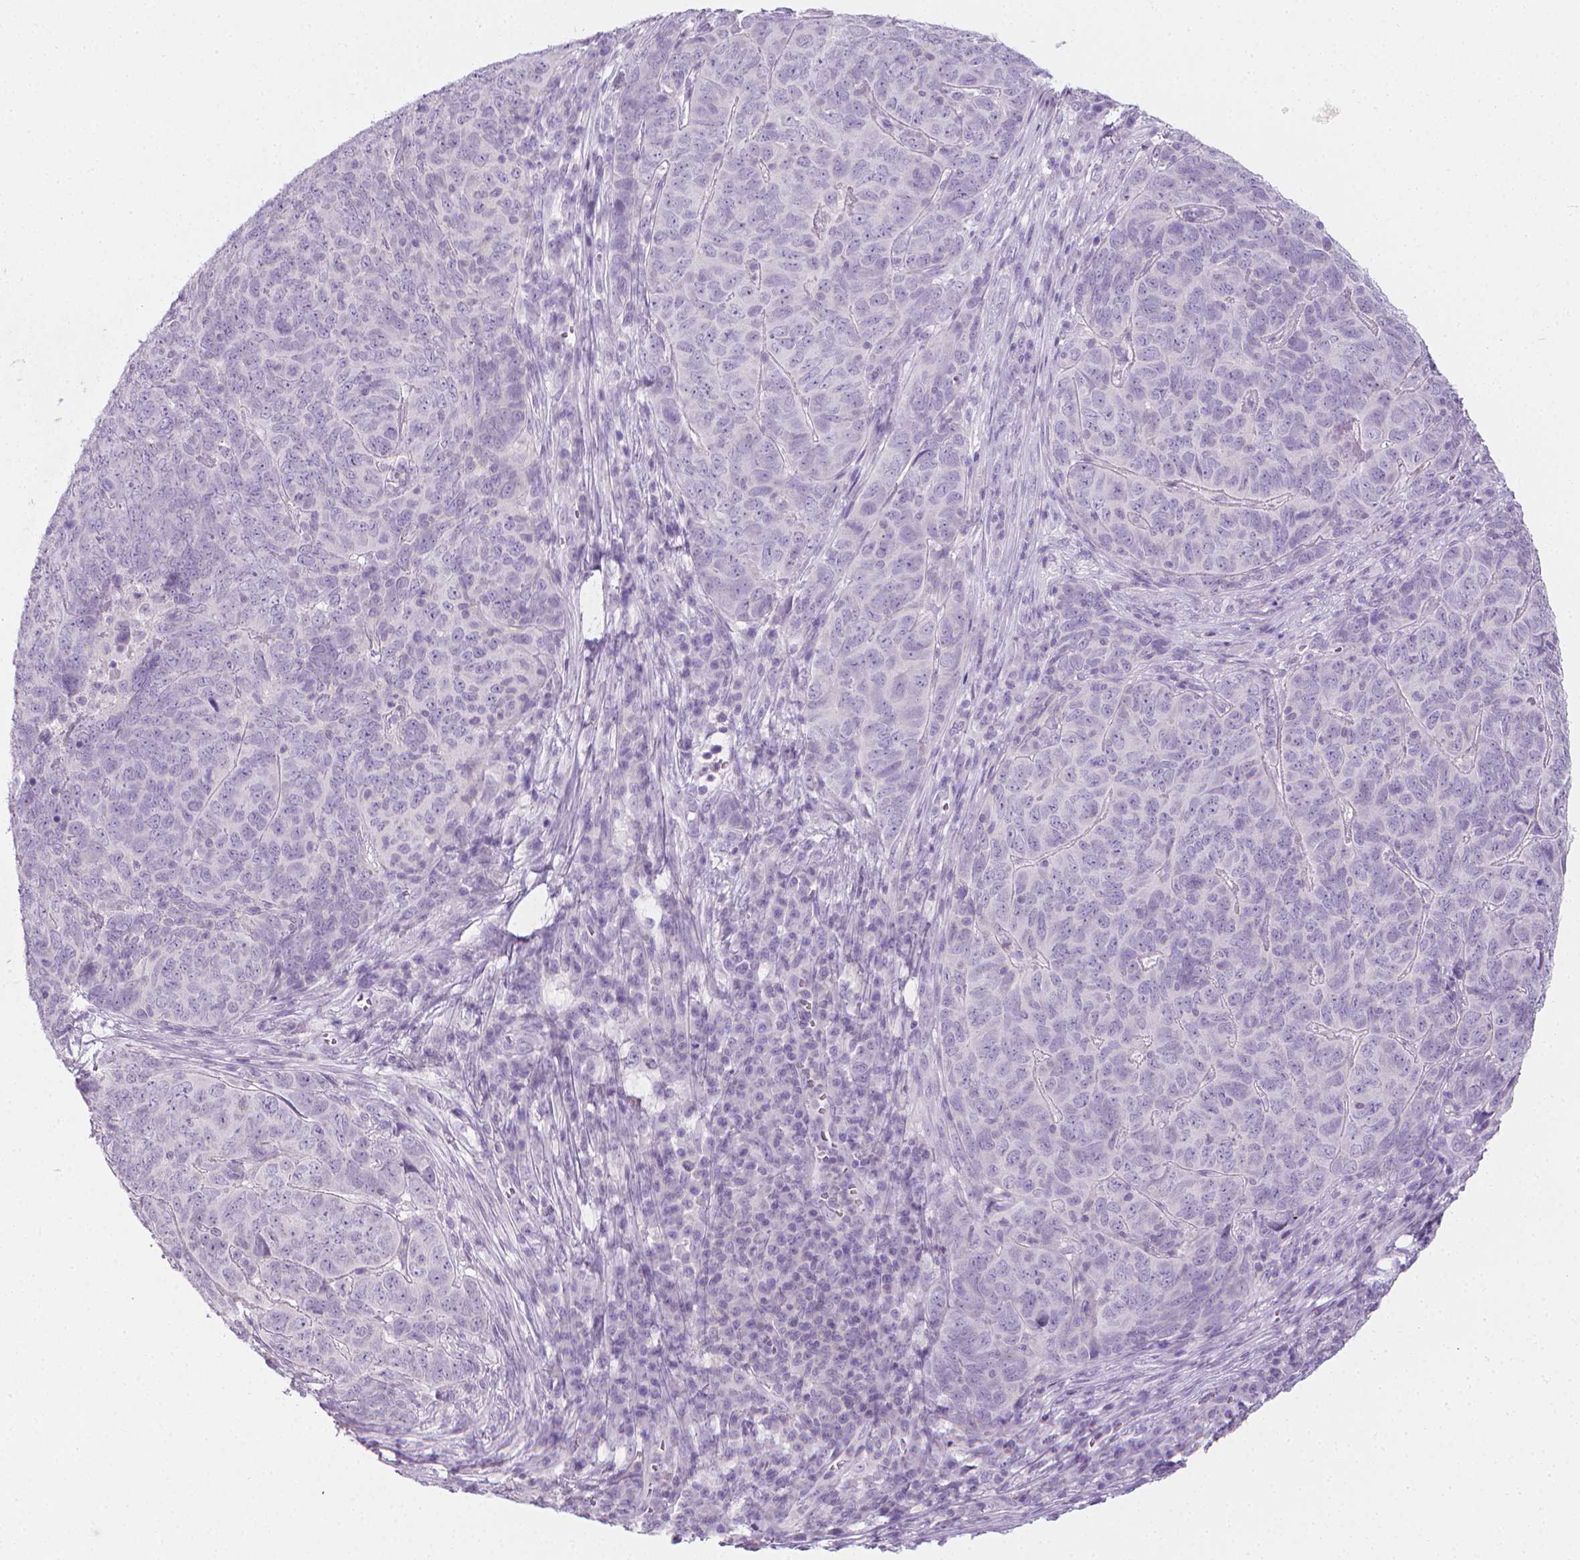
{"staining": {"intensity": "negative", "quantity": "none", "location": "none"}, "tissue": "skin cancer", "cell_type": "Tumor cells", "image_type": "cancer", "snomed": [{"axis": "morphology", "description": "Squamous cell carcinoma, NOS"}, {"axis": "topography", "description": "Skin"}, {"axis": "topography", "description": "Anal"}], "caption": "Micrograph shows no significant protein staining in tumor cells of squamous cell carcinoma (skin). (DAB IHC visualized using brightfield microscopy, high magnification).", "gene": "DCAF8L1", "patient": {"sex": "female", "age": 51}}